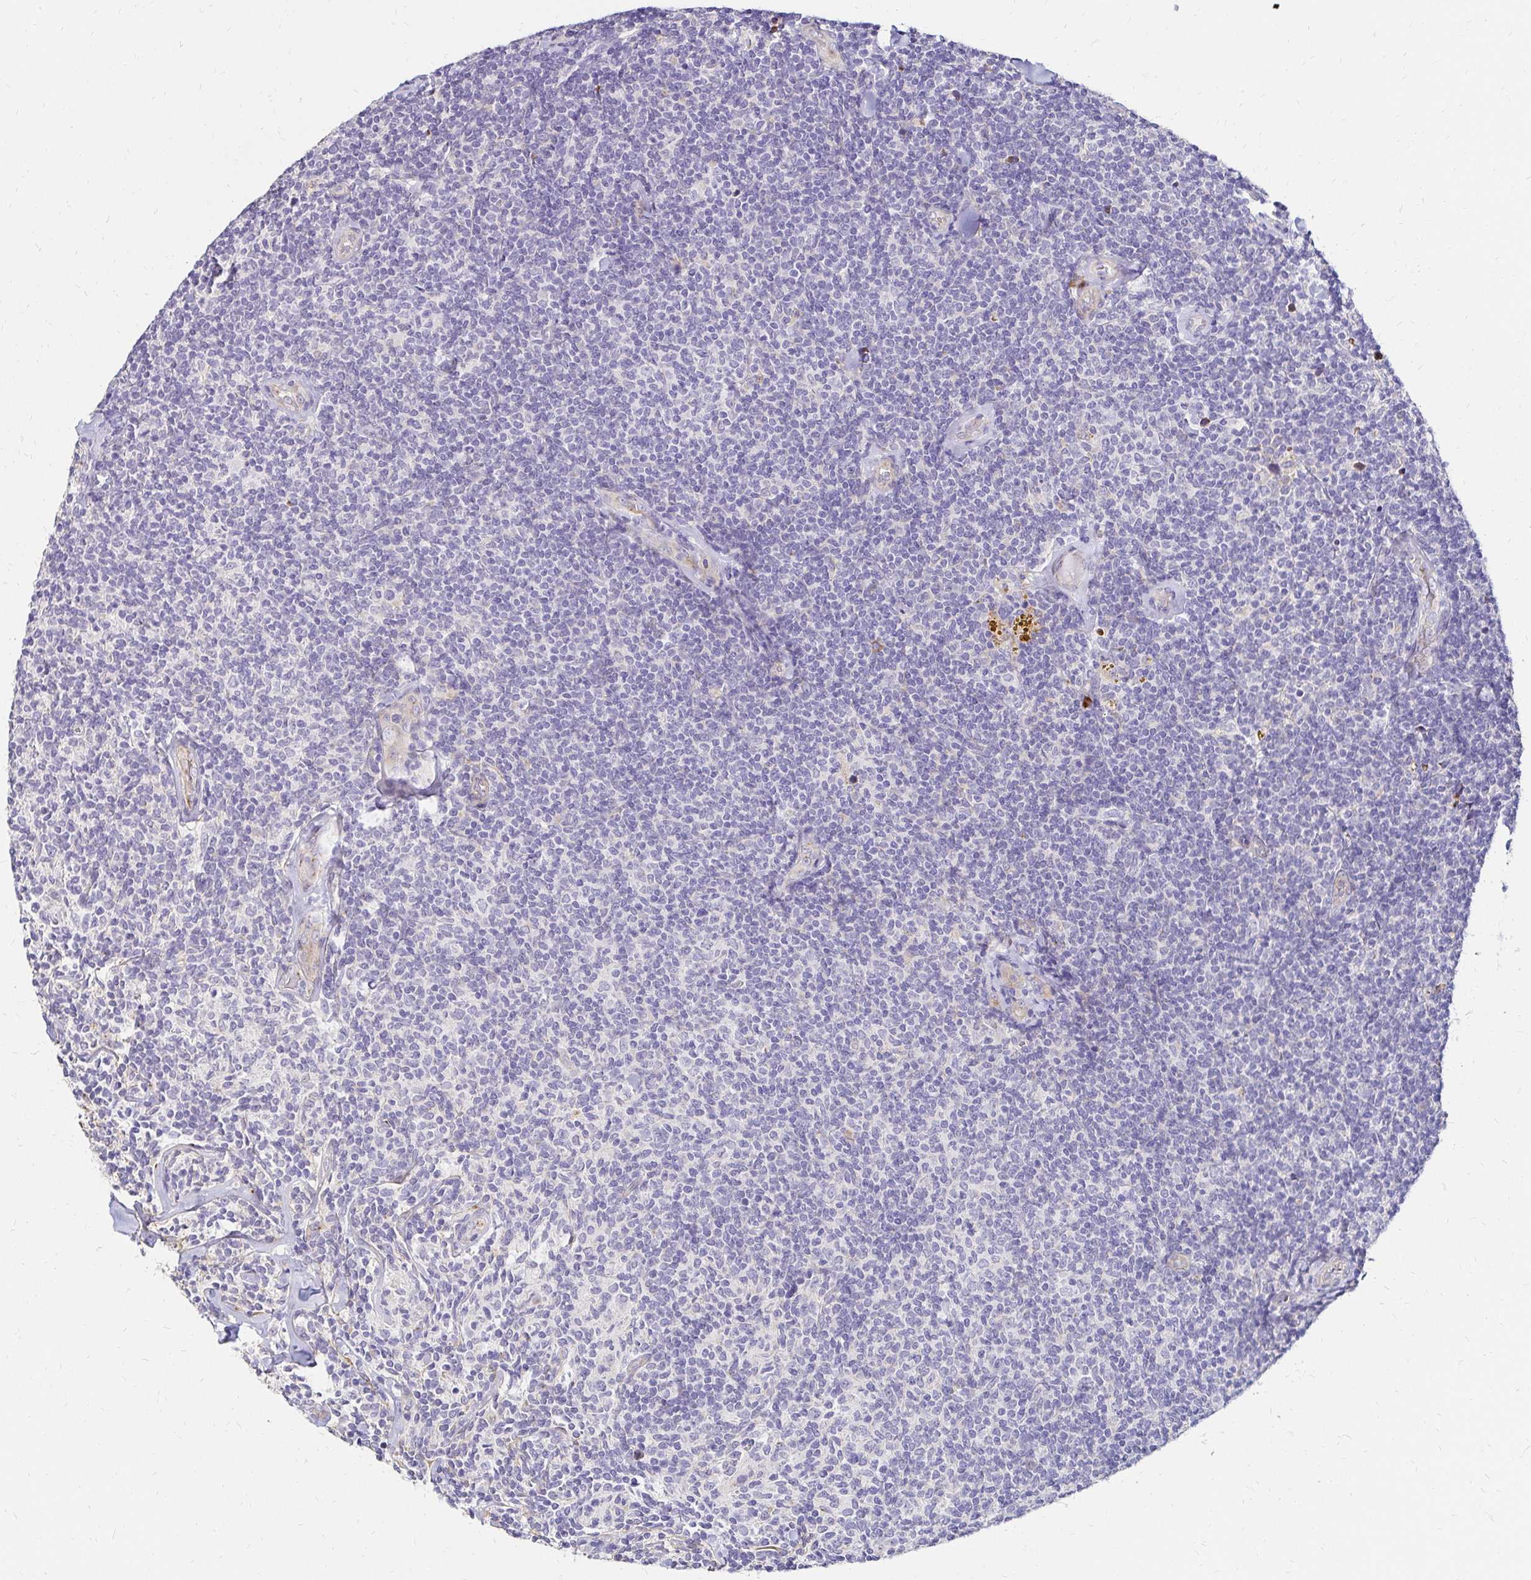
{"staining": {"intensity": "negative", "quantity": "none", "location": "none"}, "tissue": "lymphoma", "cell_type": "Tumor cells", "image_type": "cancer", "snomed": [{"axis": "morphology", "description": "Malignant lymphoma, non-Hodgkin's type, Low grade"}, {"axis": "topography", "description": "Lymph node"}], "caption": "Immunohistochemistry photomicrograph of human malignant lymphoma, non-Hodgkin's type (low-grade) stained for a protein (brown), which exhibits no positivity in tumor cells. (DAB immunohistochemistry (IHC), high magnification).", "gene": "PRIMA1", "patient": {"sex": "female", "age": 56}}